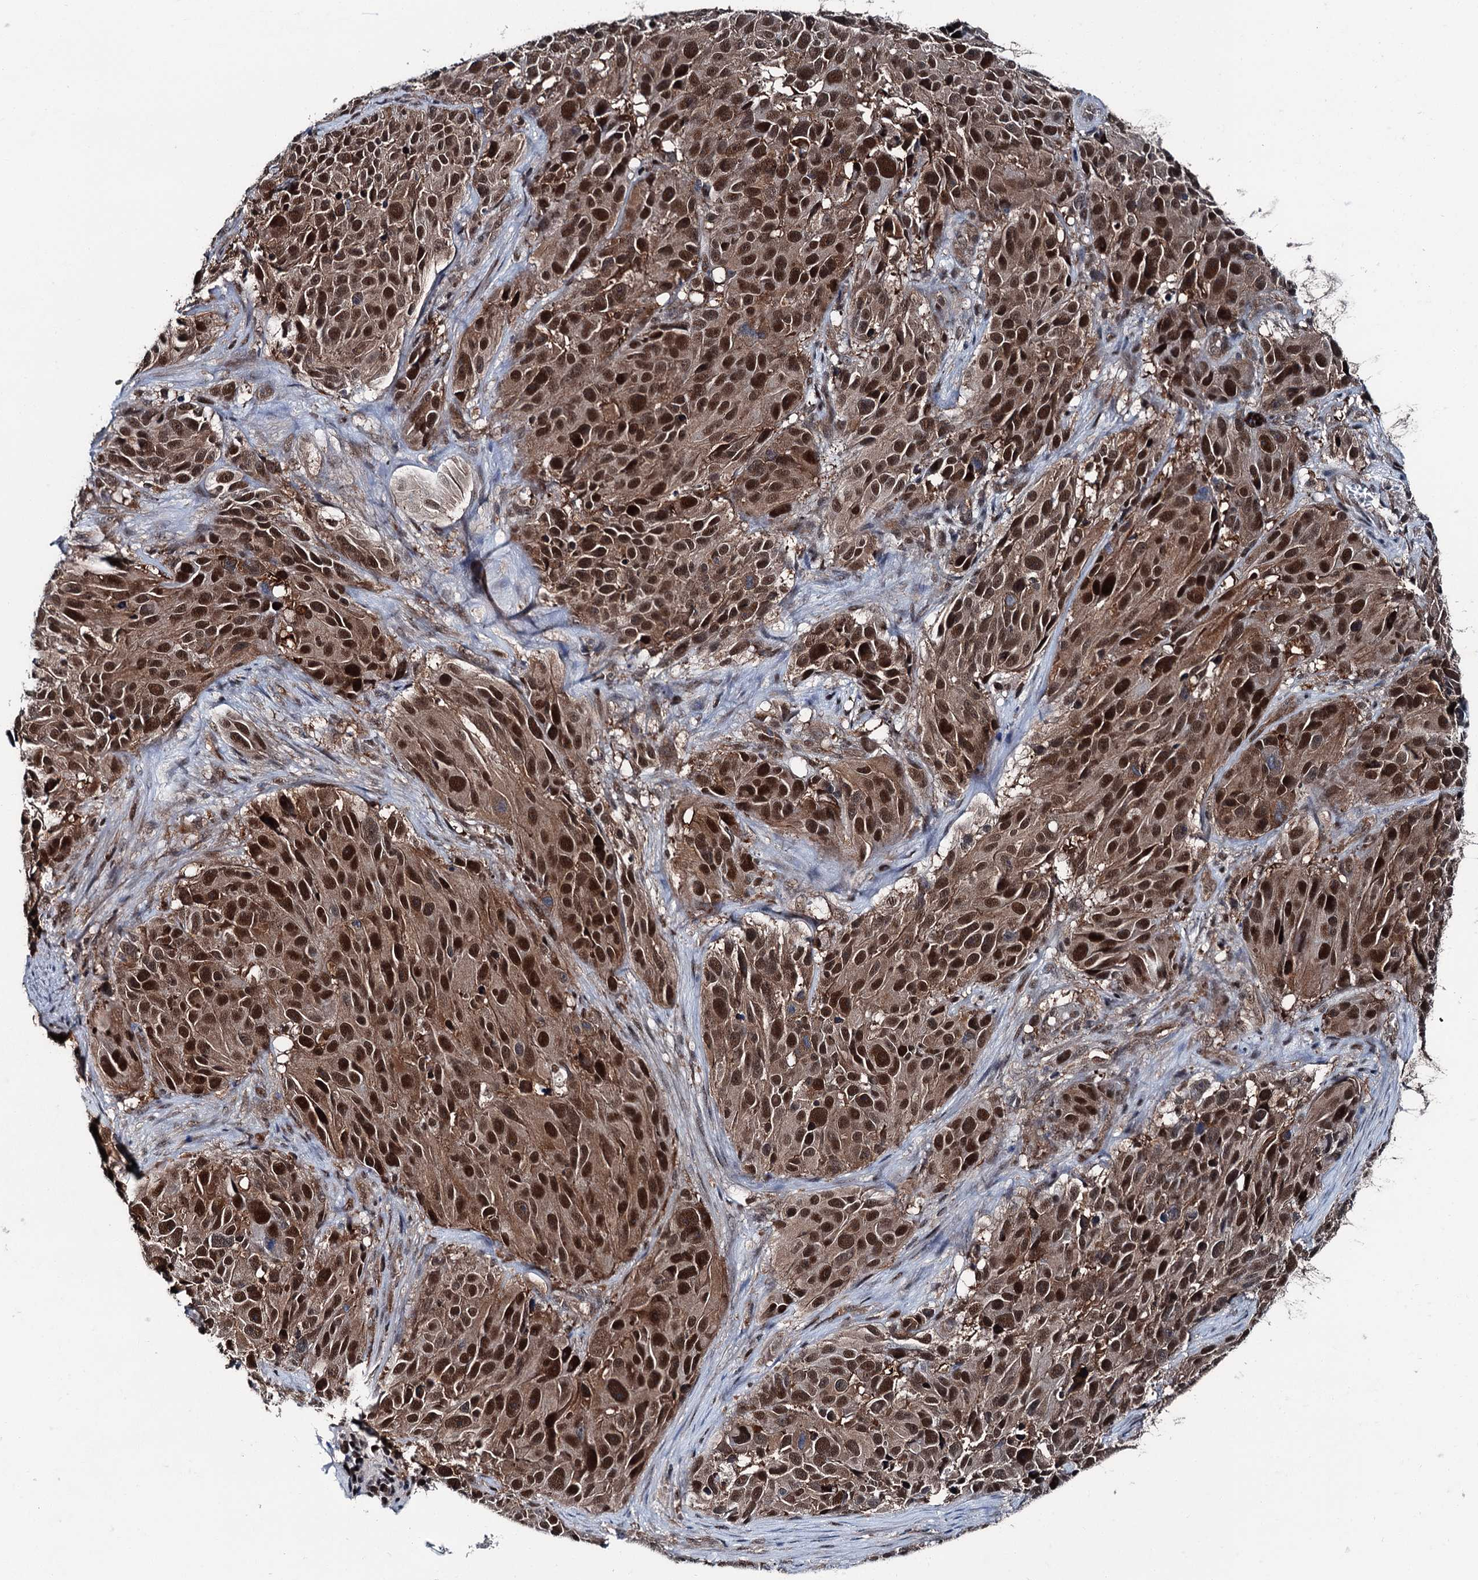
{"staining": {"intensity": "strong", "quantity": ">75%", "location": "nuclear"}, "tissue": "melanoma", "cell_type": "Tumor cells", "image_type": "cancer", "snomed": [{"axis": "morphology", "description": "Malignant melanoma, NOS"}, {"axis": "topography", "description": "Skin"}], "caption": "Immunohistochemical staining of human malignant melanoma displays strong nuclear protein positivity in approximately >75% of tumor cells.", "gene": "PSMD13", "patient": {"sex": "male", "age": 84}}